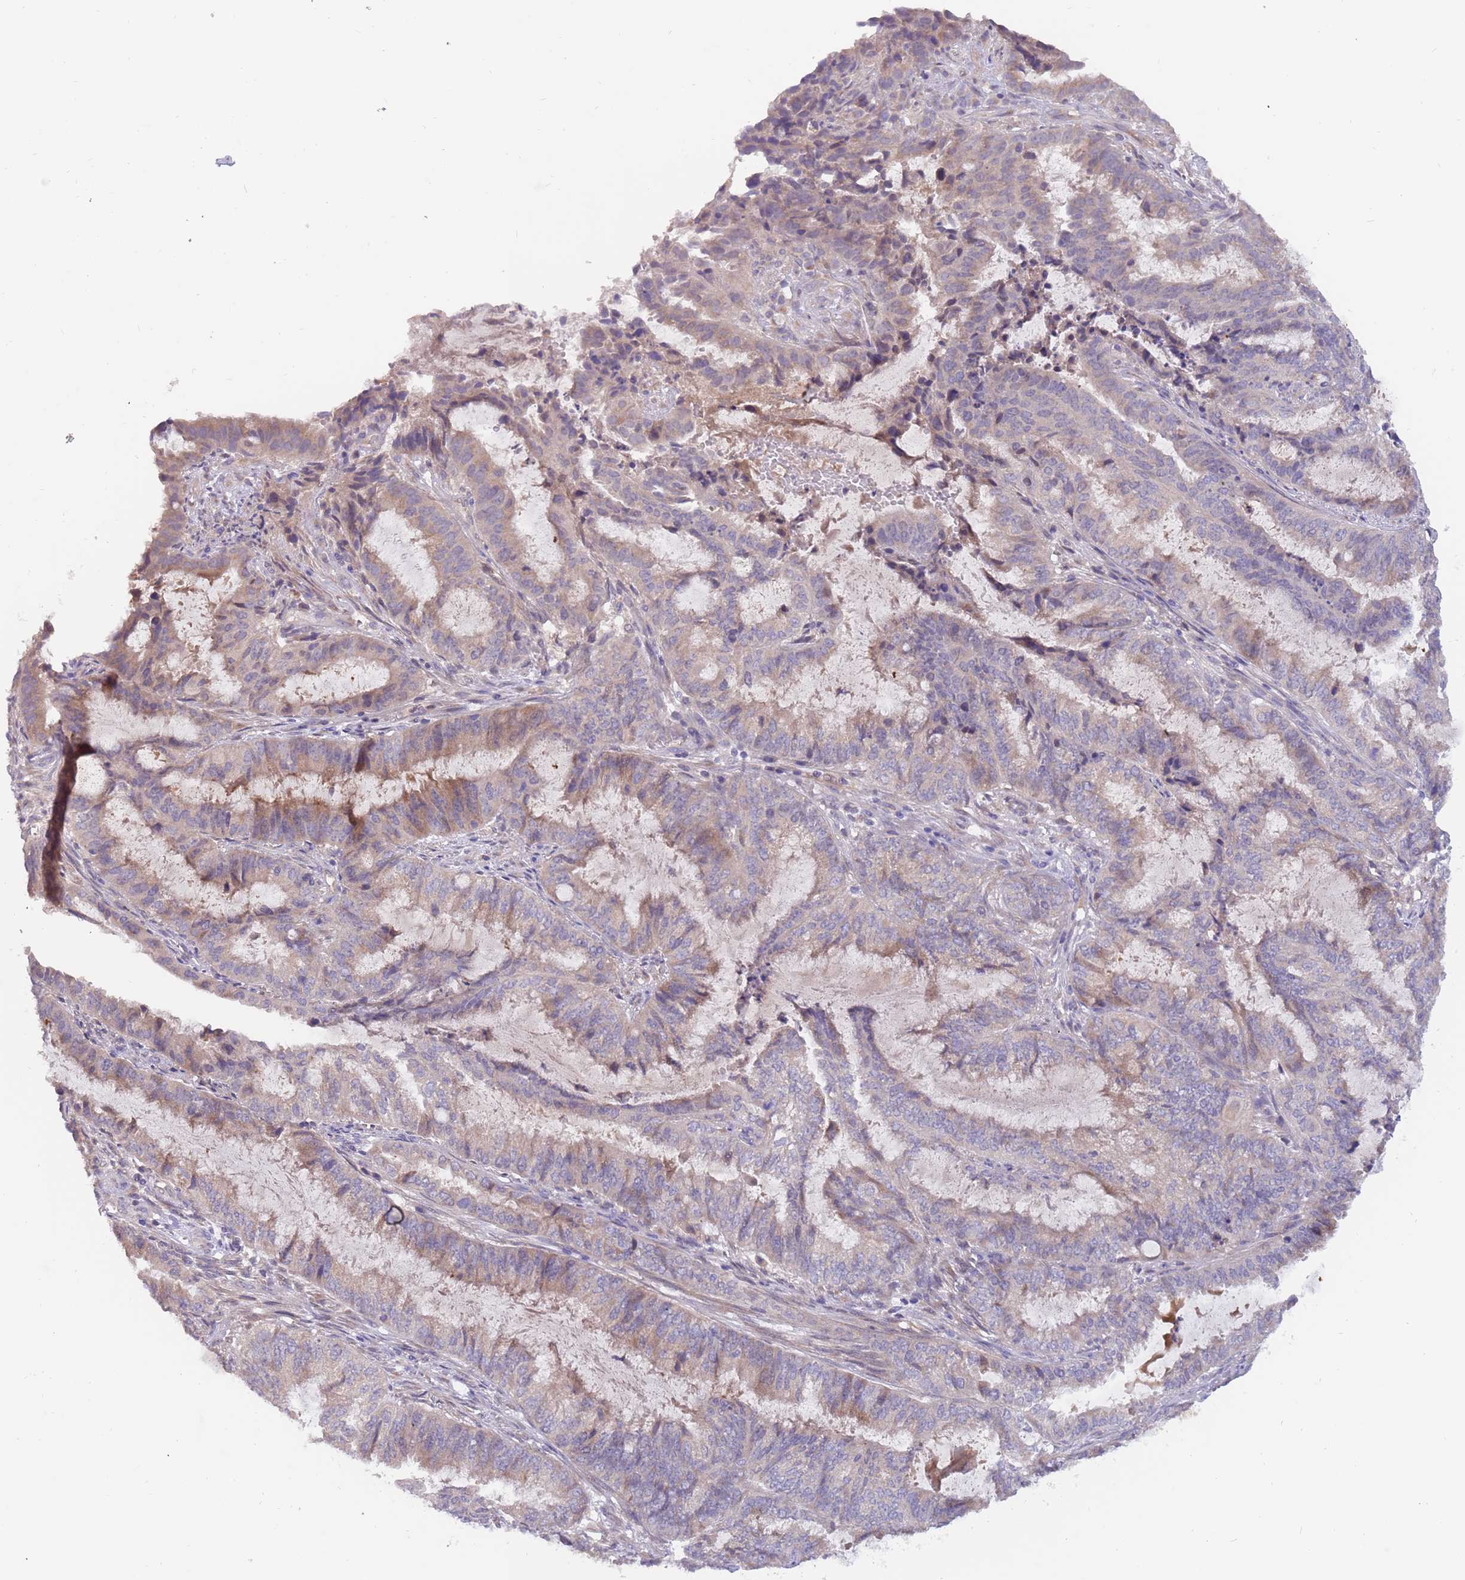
{"staining": {"intensity": "weak", "quantity": "<25%", "location": "cytoplasmic/membranous"}, "tissue": "endometrial cancer", "cell_type": "Tumor cells", "image_type": "cancer", "snomed": [{"axis": "morphology", "description": "Adenocarcinoma, NOS"}, {"axis": "topography", "description": "Endometrium"}], "caption": "Immunohistochemistry histopathology image of endometrial cancer (adenocarcinoma) stained for a protein (brown), which demonstrates no expression in tumor cells.", "gene": "ZNF746", "patient": {"sex": "female", "age": 51}}